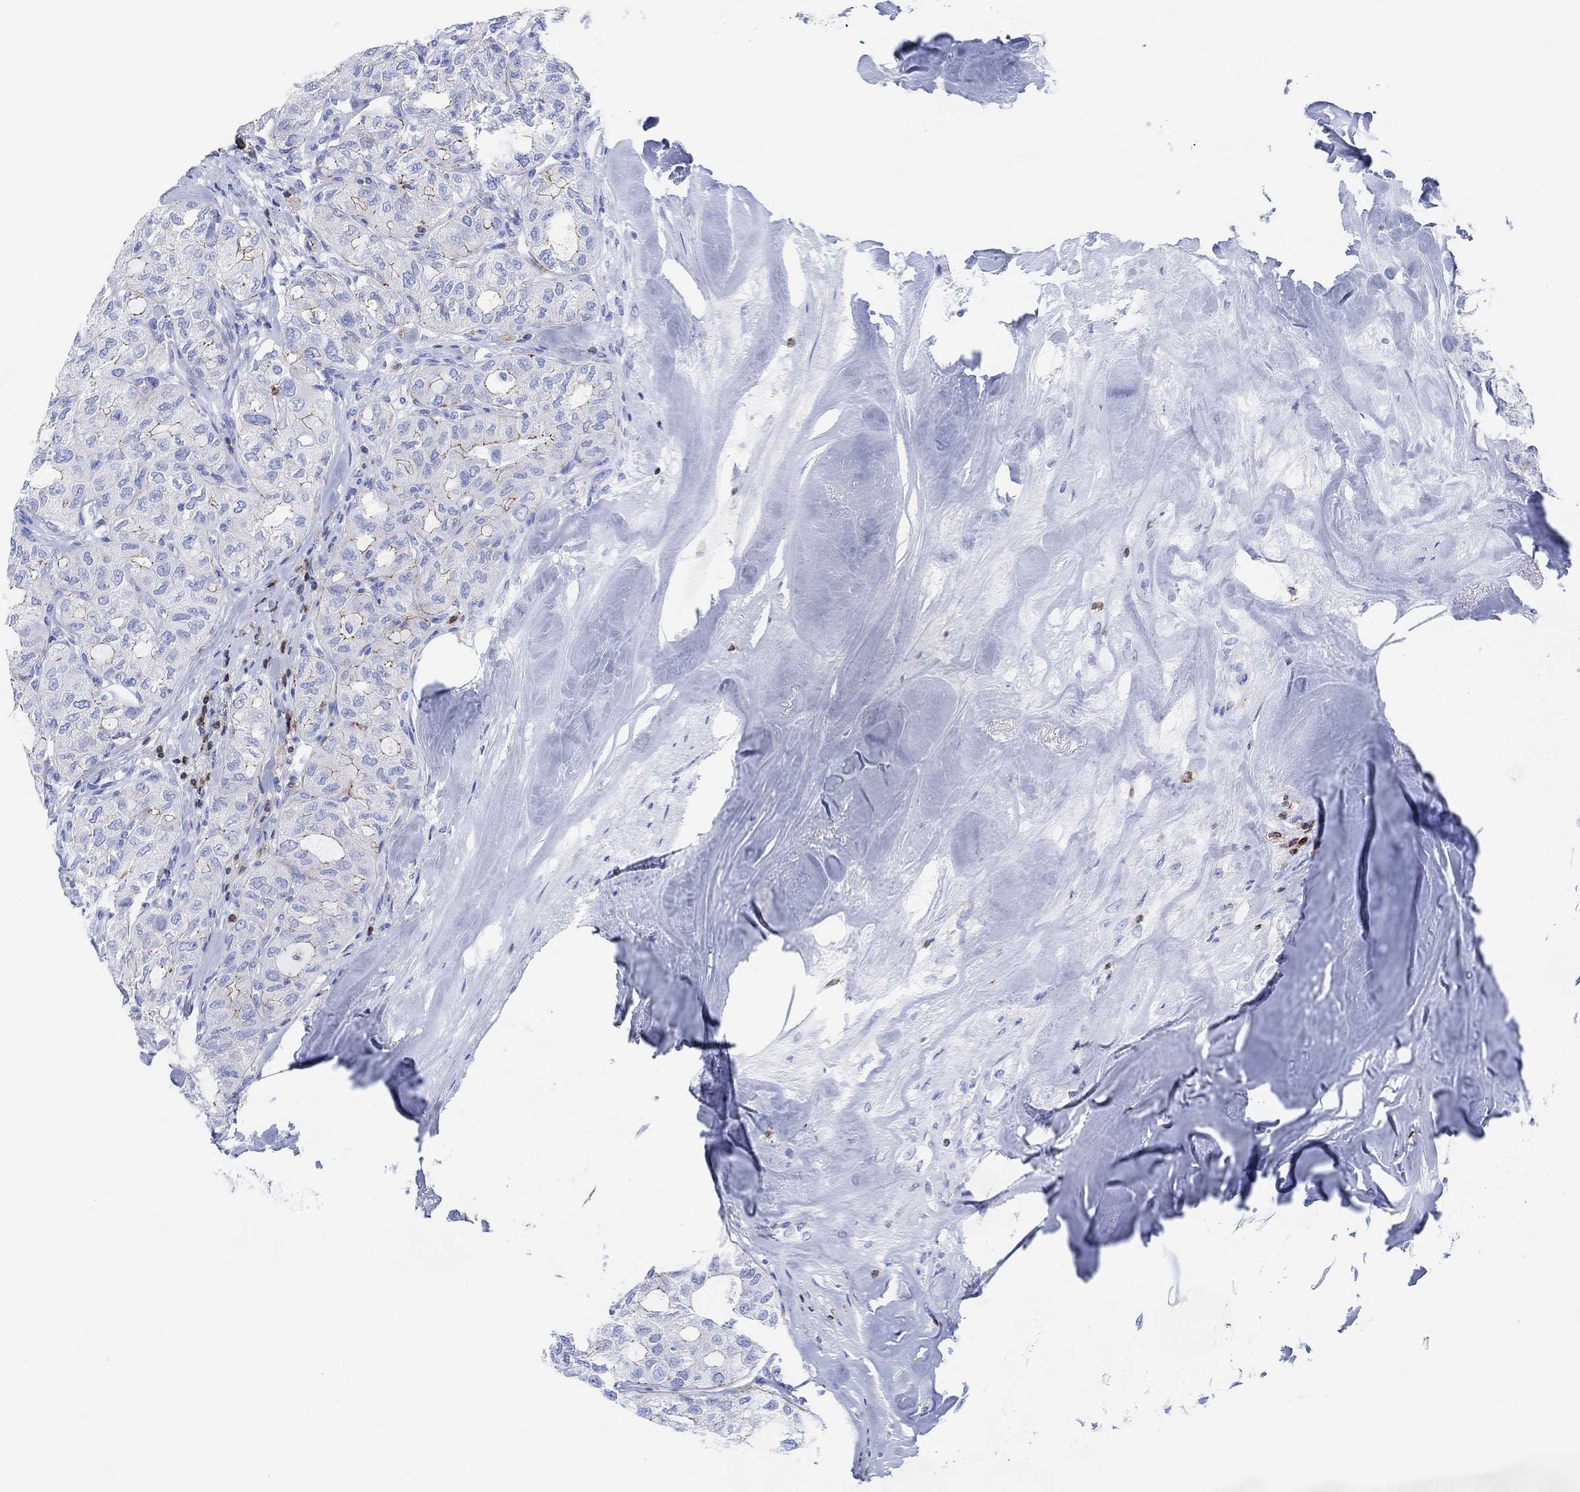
{"staining": {"intensity": "weak", "quantity": "<25%", "location": "cytoplasmic/membranous"}, "tissue": "thyroid cancer", "cell_type": "Tumor cells", "image_type": "cancer", "snomed": [{"axis": "morphology", "description": "Follicular adenoma carcinoma, NOS"}, {"axis": "topography", "description": "Thyroid gland"}], "caption": "Image shows no significant protein positivity in tumor cells of thyroid follicular adenoma carcinoma. (DAB (3,3'-diaminobenzidine) immunohistochemistry (IHC) visualized using brightfield microscopy, high magnification).", "gene": "GPR65", "patient": {"sex": "male", "age": 75}}